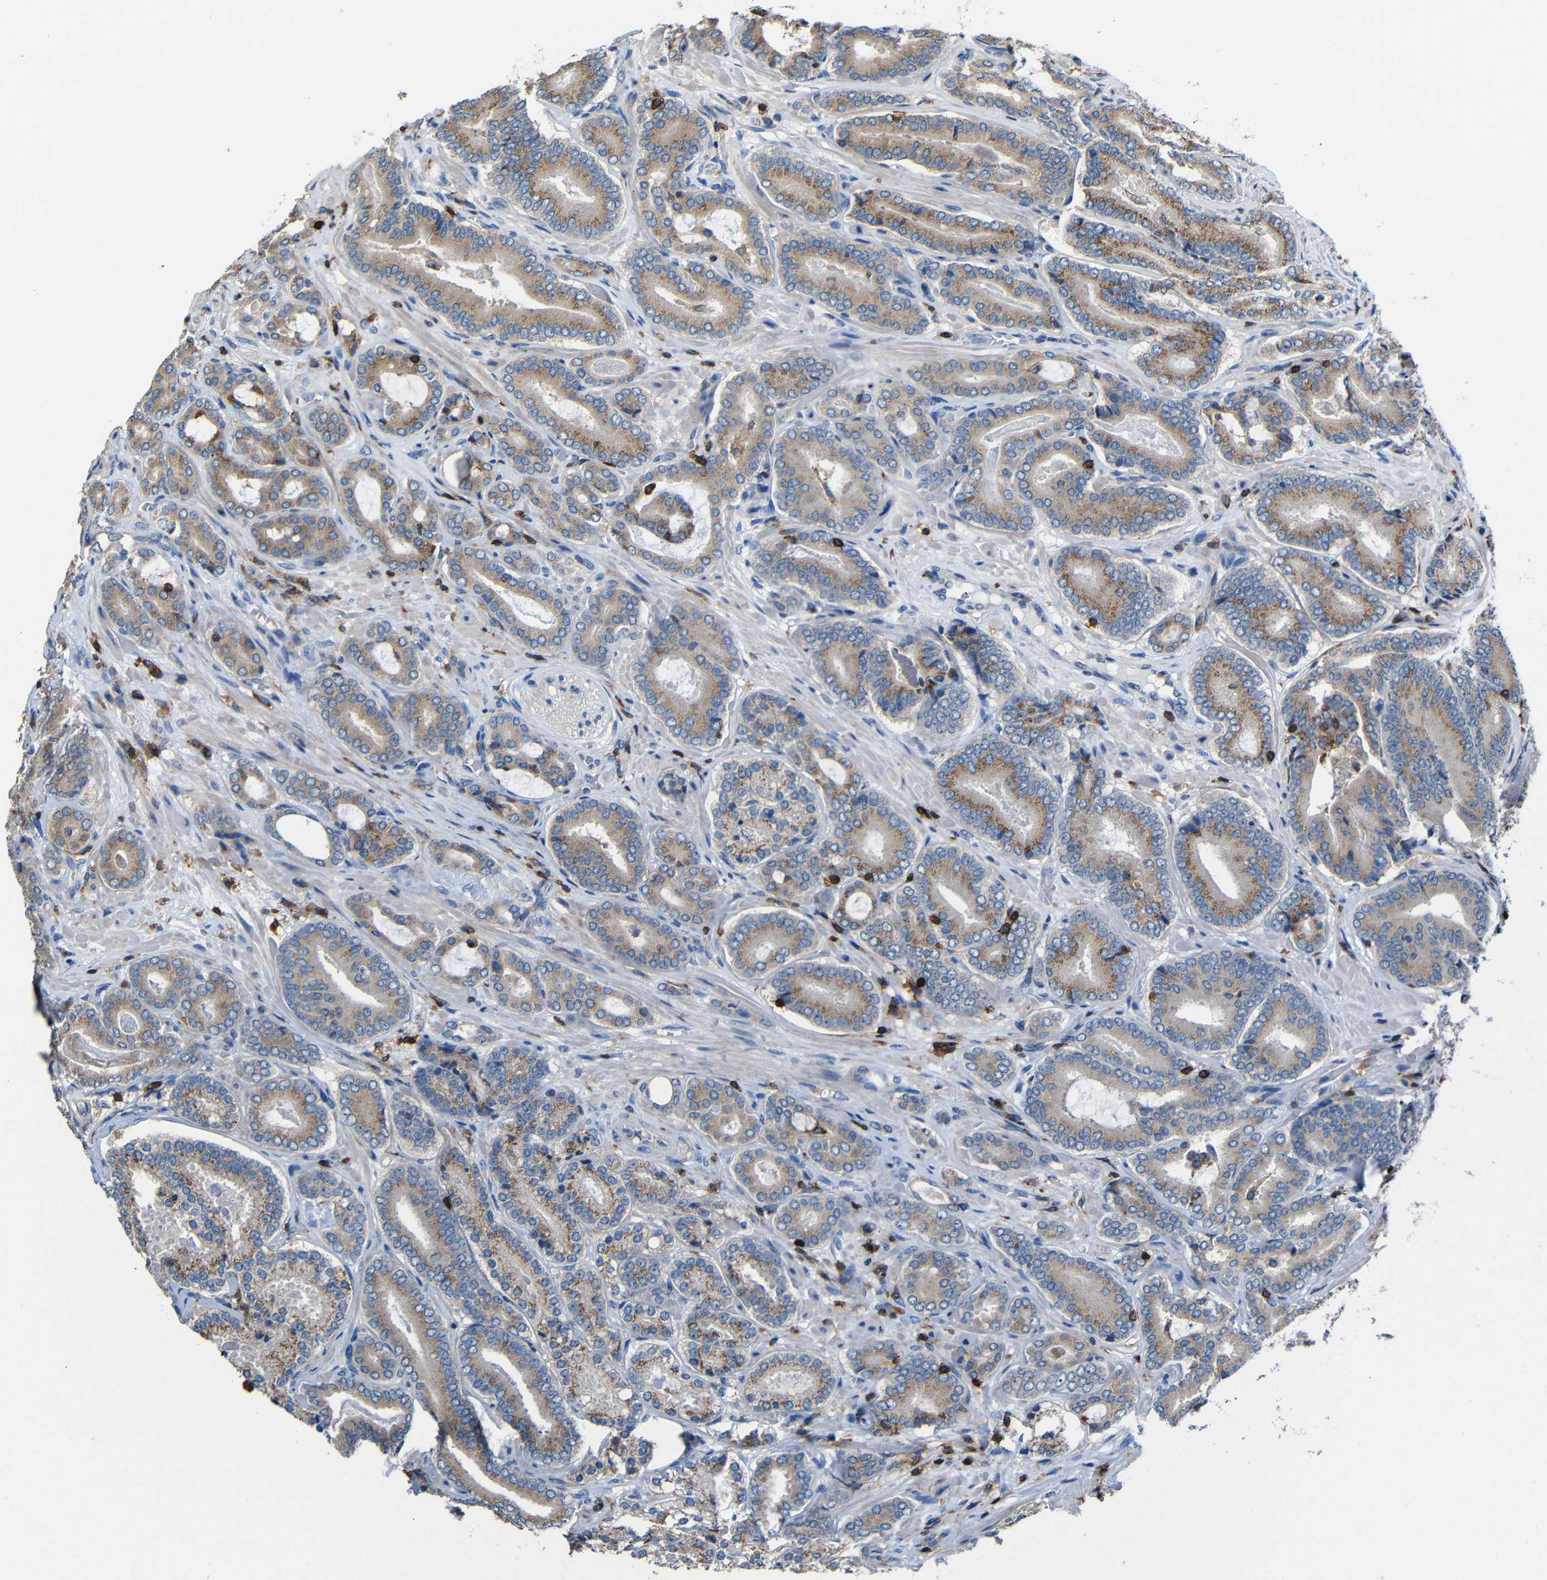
{"staining": {"intensity": "moderate", "quantity": ">75%", "location": "cytoplasmic/membranous"}, "tissue": "prostate cancer", "cell_type": "Tumor cells", "image_type": "cancer", "snomed": [{"axis": "morphology", "description": "Adenocarcinoma, High grade"}, {"axis": "topography", "description": "Prostate"}], "caption": "Brown immunohistochemical staining in human high-grade adenocarcinoma (prostate) exhibits moderate cytoplasmic/membranous staining in about >75% of tumor cells.", "gene": "P2RY12", "patient": {"sex": "male", "age": 61}}